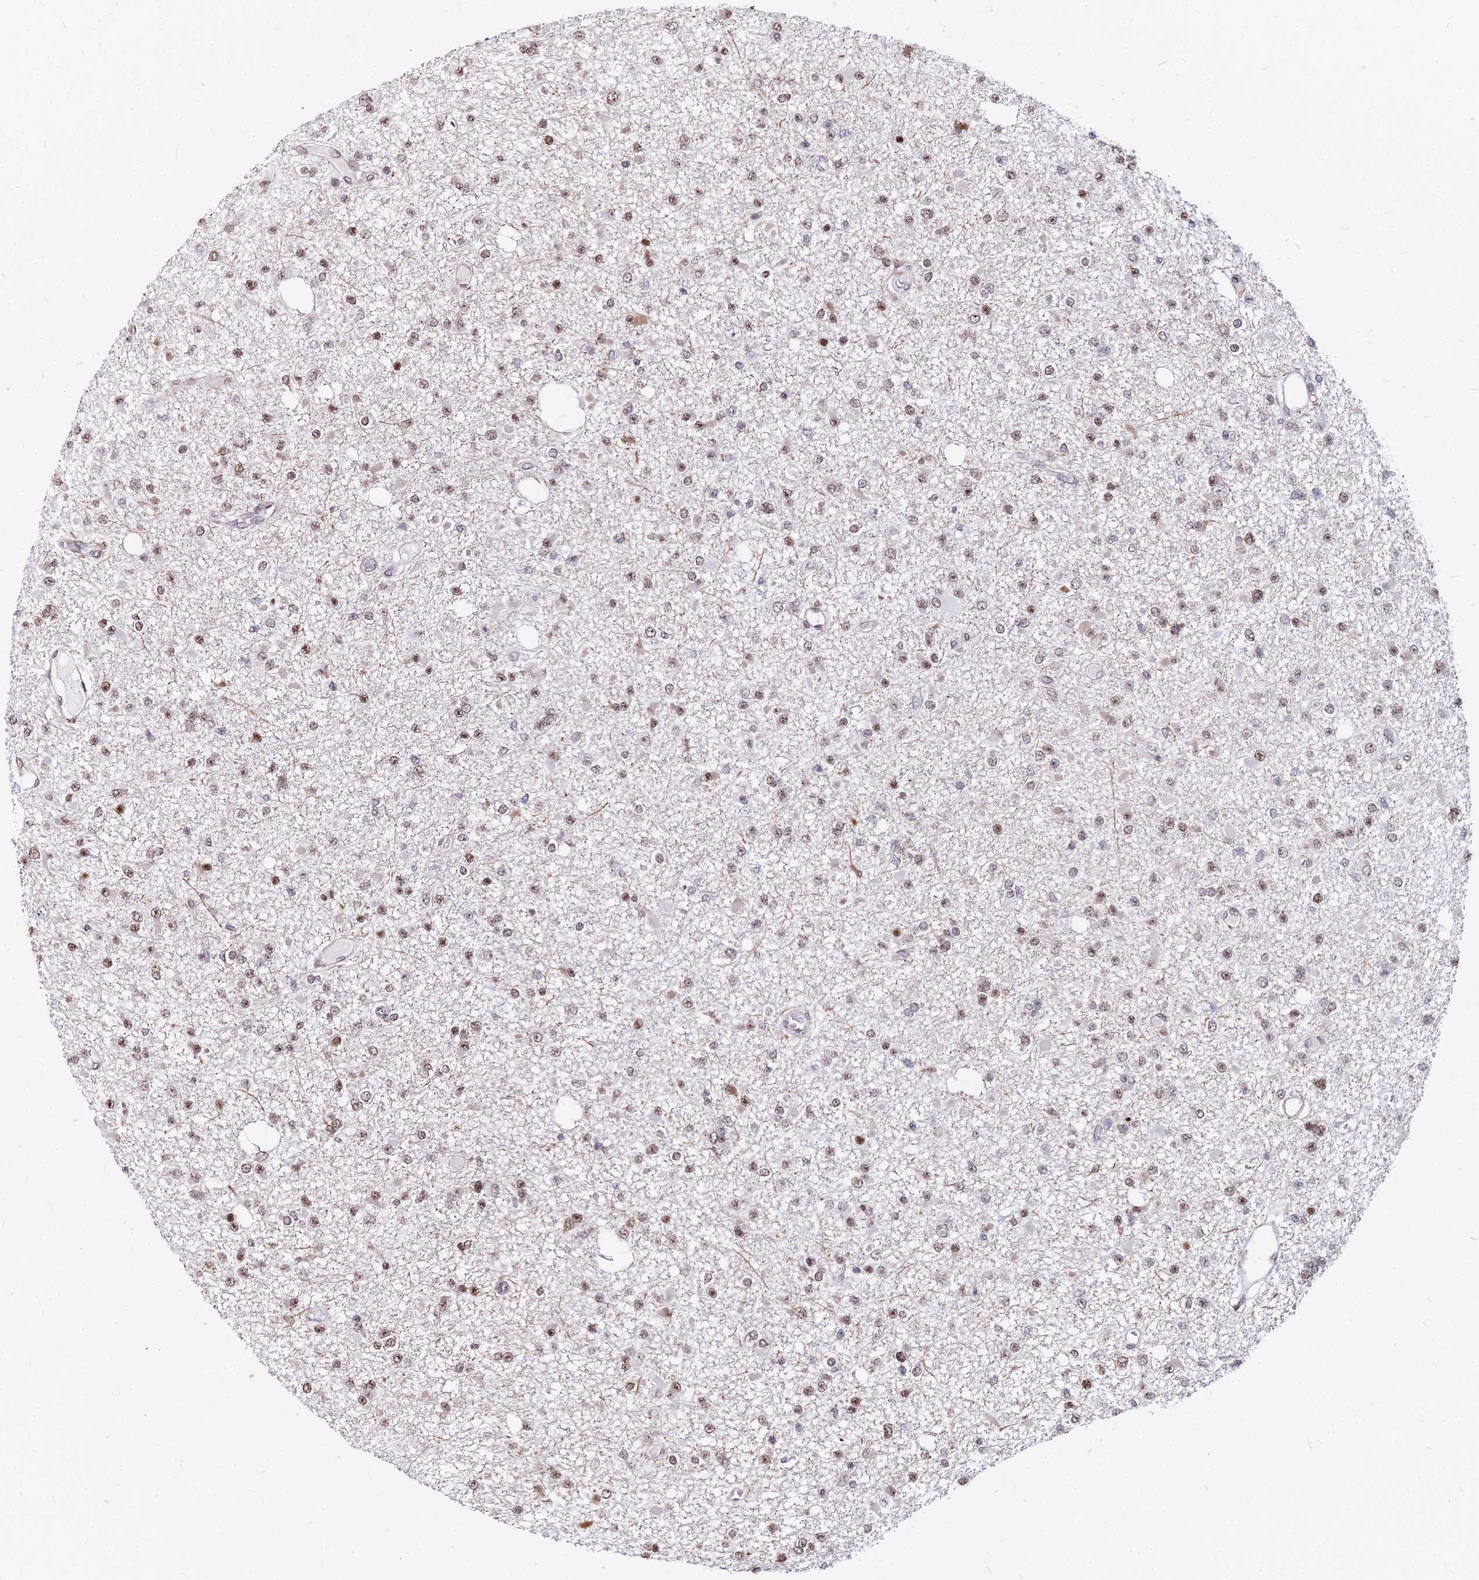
{"staining": {"intensity": "moderate", "quantity": ">75%", "location": "nuclear"}, "tissue": "glioma", "cell_type": "Tumor cells", "image_type": "cancer", "snomed": [{"axis": "morphology", "description": "Glioma, malignant, Low grade"}, {"axis": "topography", "description": "Brain"}], "caption": "Protein analysis of low-grade glioma (malignant) tissue exhibits moderate nuclear expression in approximately >75% of tumor cells.", "gene": "NYAP2", "patient": {"sex": "female", "age": 22}}